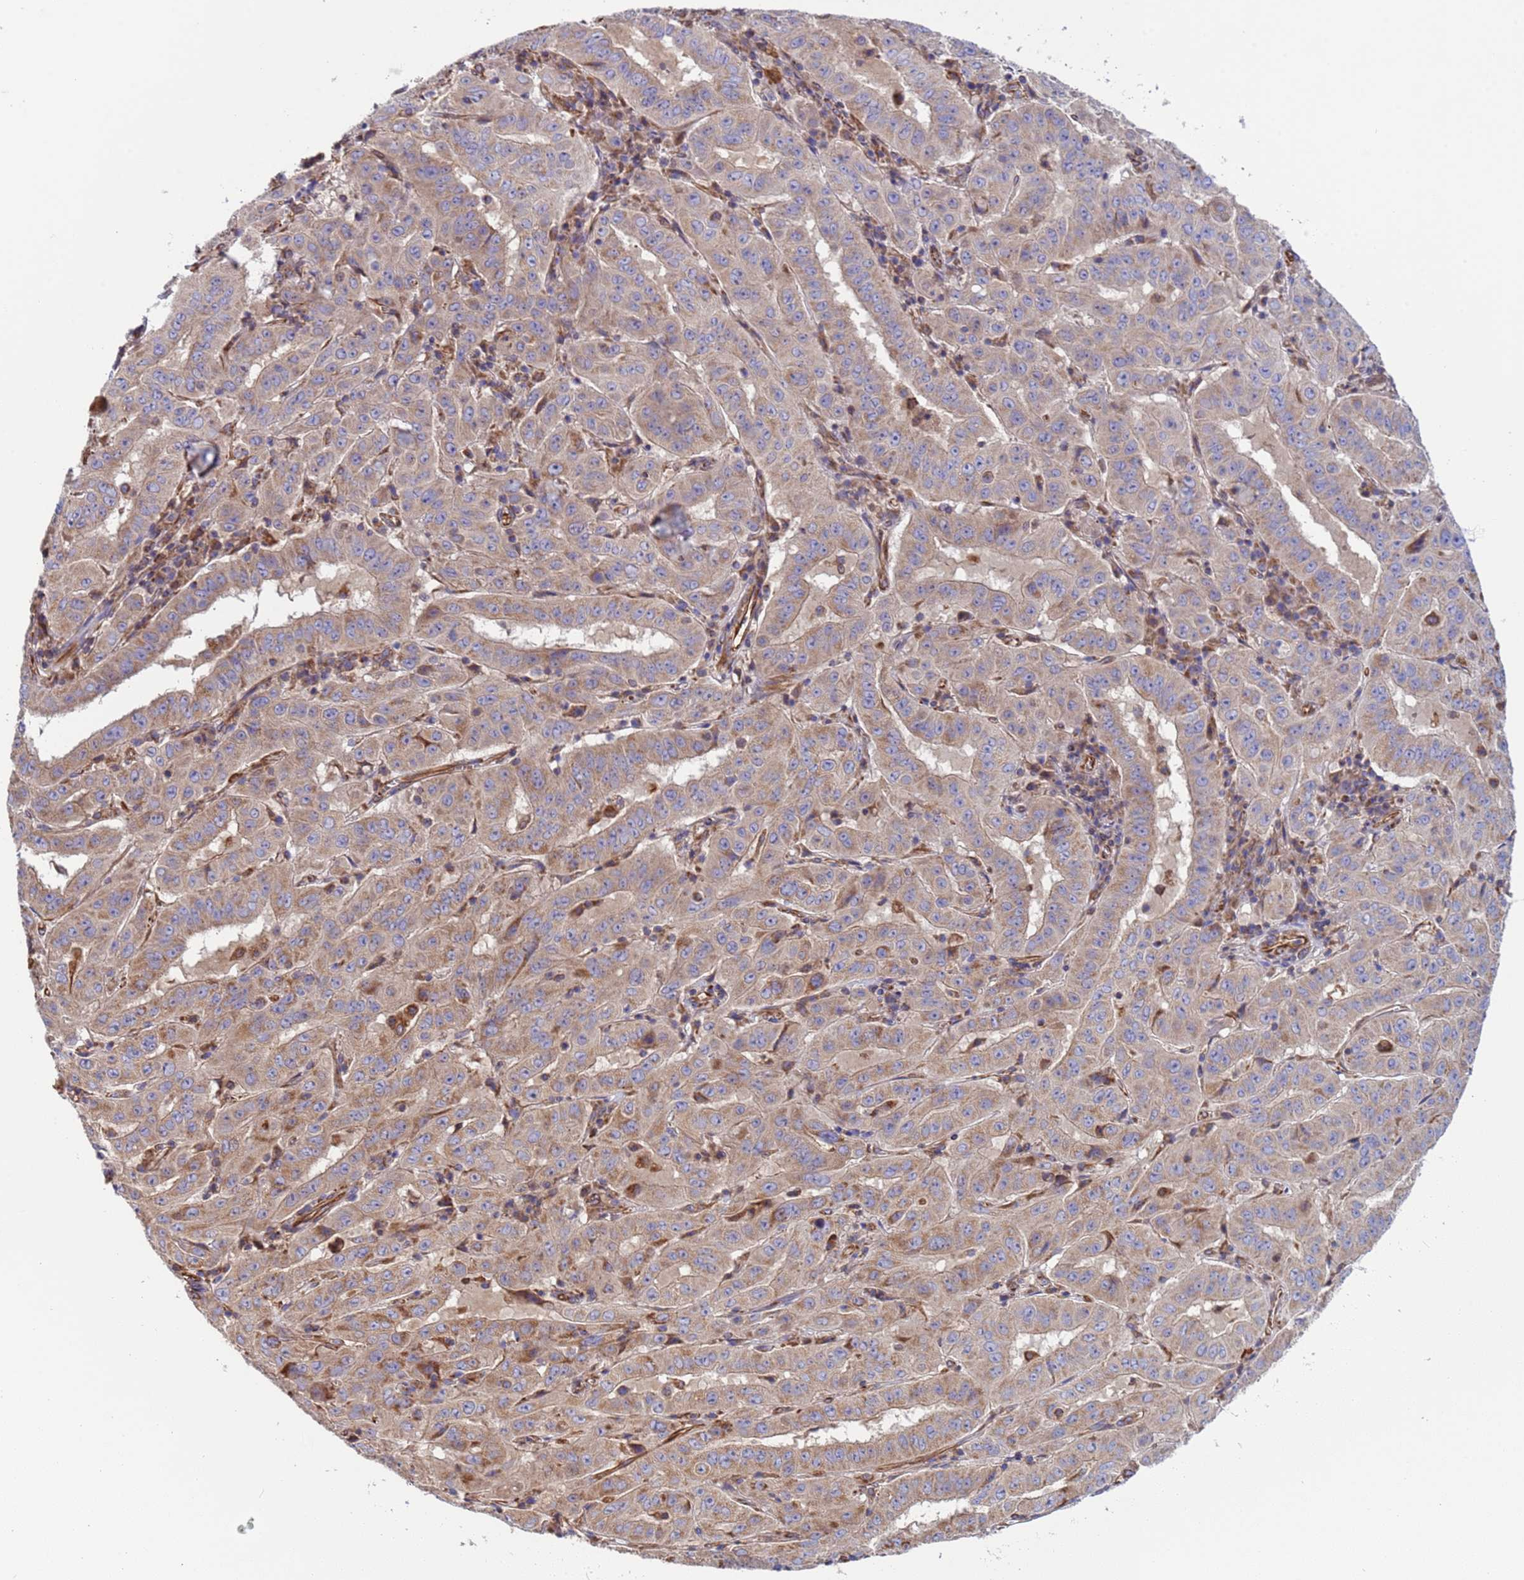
{"staining": {"intensity": "weak", "quantity": ">75%", "location": "cytoplasmic/membranous"}, "tissue": "pancreatic cancer", "cell_type": "Tumor cells", "image_type": "cancer", "snomed": [{"axis": "morphology", "description": "Adenocarcinoma, NOS"}, {"axis": "topography", "description": "Pancreas"}], "caption": "An immunohistochemistry micrograph of neoplastic tissue is shown. Protein staining in brown shows weak cytoplasmic/membranous positivity in pancreatic cancer (adenocarcinoma) within tumor cells.", "gene": "NUDT12", "patient": {"sex": "male", "age": 63}}